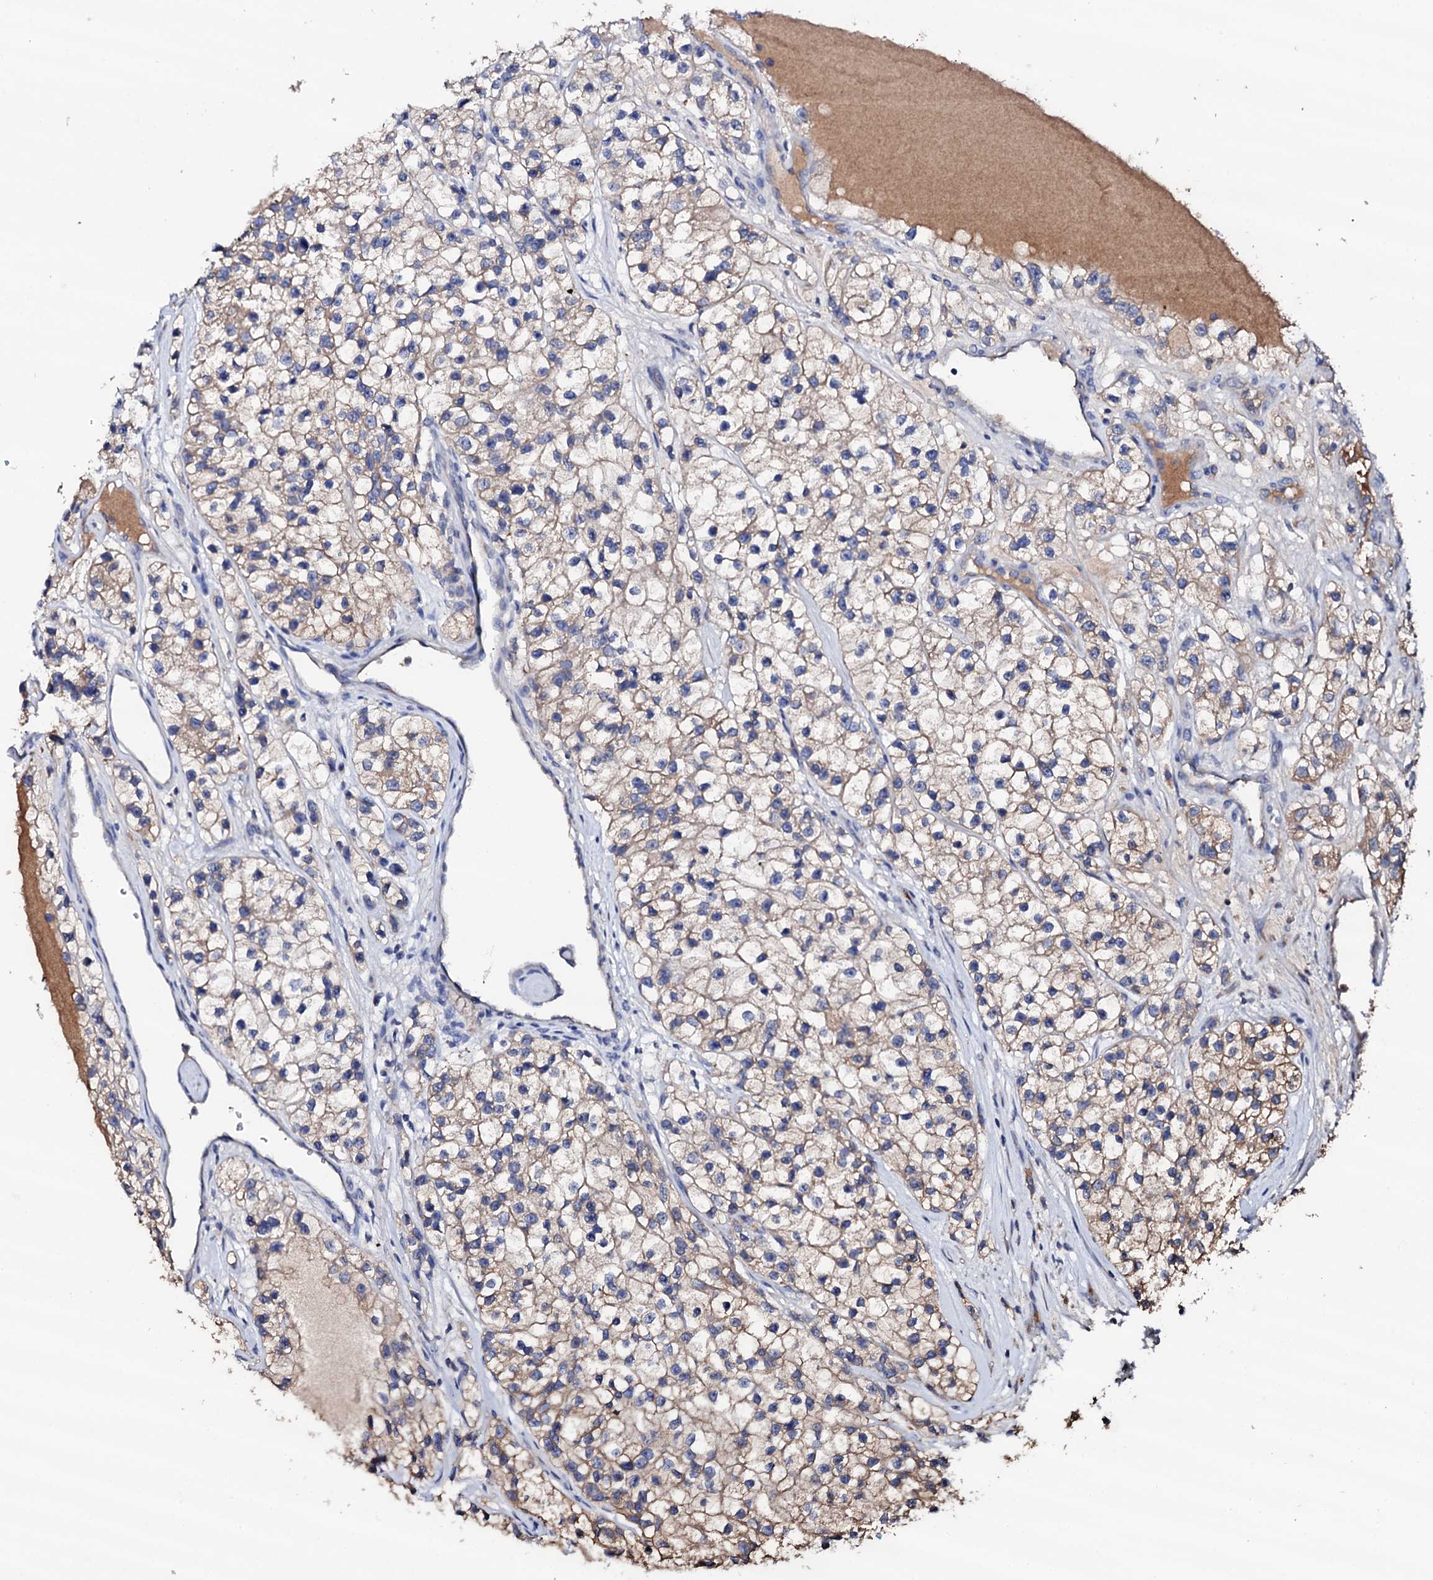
{"staining": {"intensity": "weak", "quantity": ">75%", "location": "cytoplasmic/membranous"}, "tissue": "renal cancer", "cell_type": "Tumor cells", "image_type": "cancer", "snomed": [{"axis": "morphology", "description": "Adenocarcinoma, NOS"}, {"axis": "topography", "description": "Kidney"}], "caption": "There is low levels of weak cytoplasmic/membranous staining in tumor cells of renal cancer (adenocarcinoma), as demonstrated by immunohistochemical staining (brown color).", "gene": "TCAF2", "patient": {"sex": "female", "age": 57}}